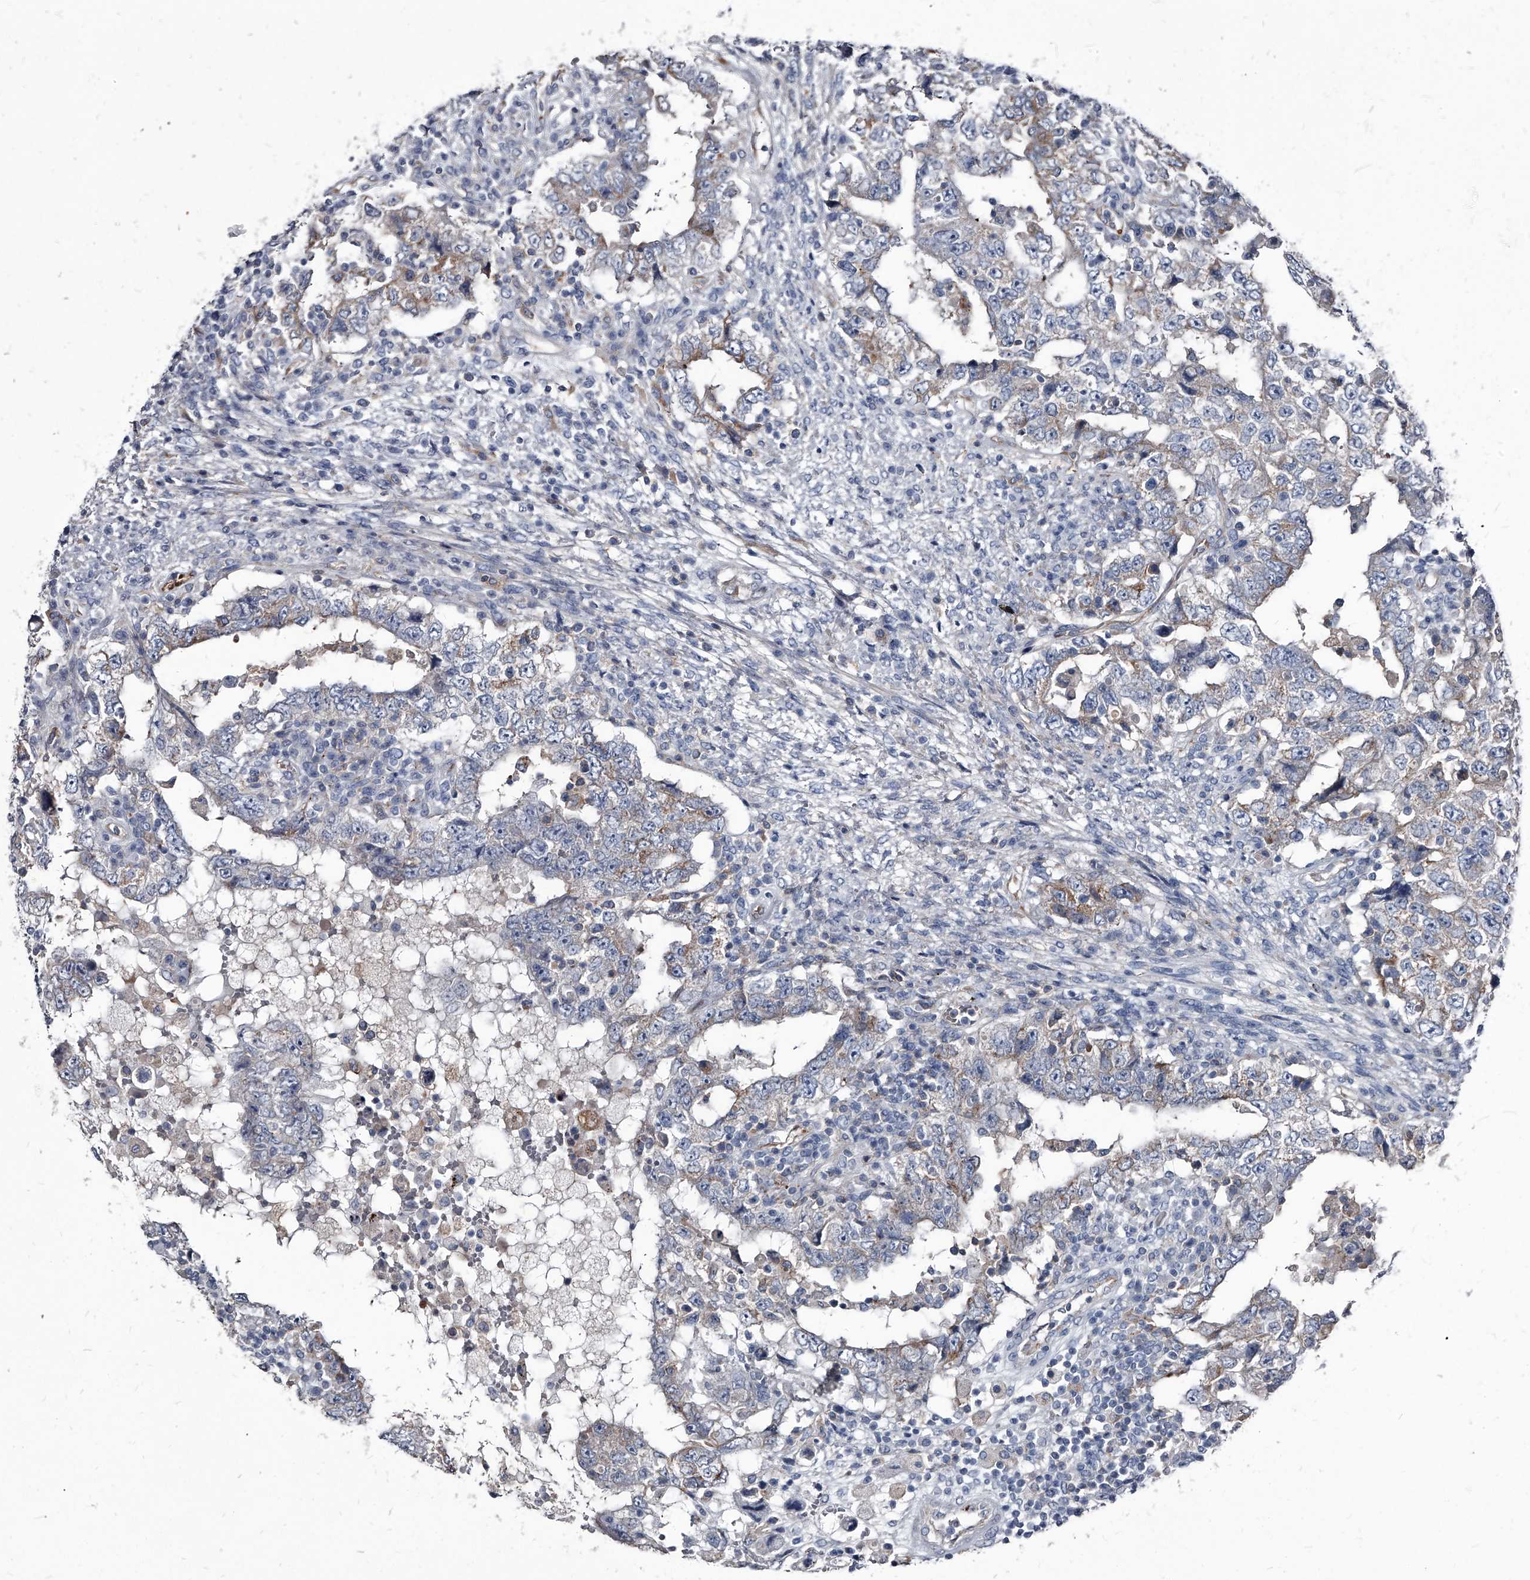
{"staining": {"intensity": "negative", "quantity": "none", "location": "none"}, "tissue": "testis cancer", "cell_type": "Tumor cells", "image_type": "cancer", "snomed": [{"axis": "morphology", "description": "Carcinoma, Embryonal, NOS"}, {"axis": "topography", "description": "Testis"}], "caption": "This is a histopathology image of immunohistochemistry (IHC) staining of testis cancer, which shows no staining in tumor cells.", "gene": "PGLYRP3", "patient": {"sex": "male", "age": 26}}